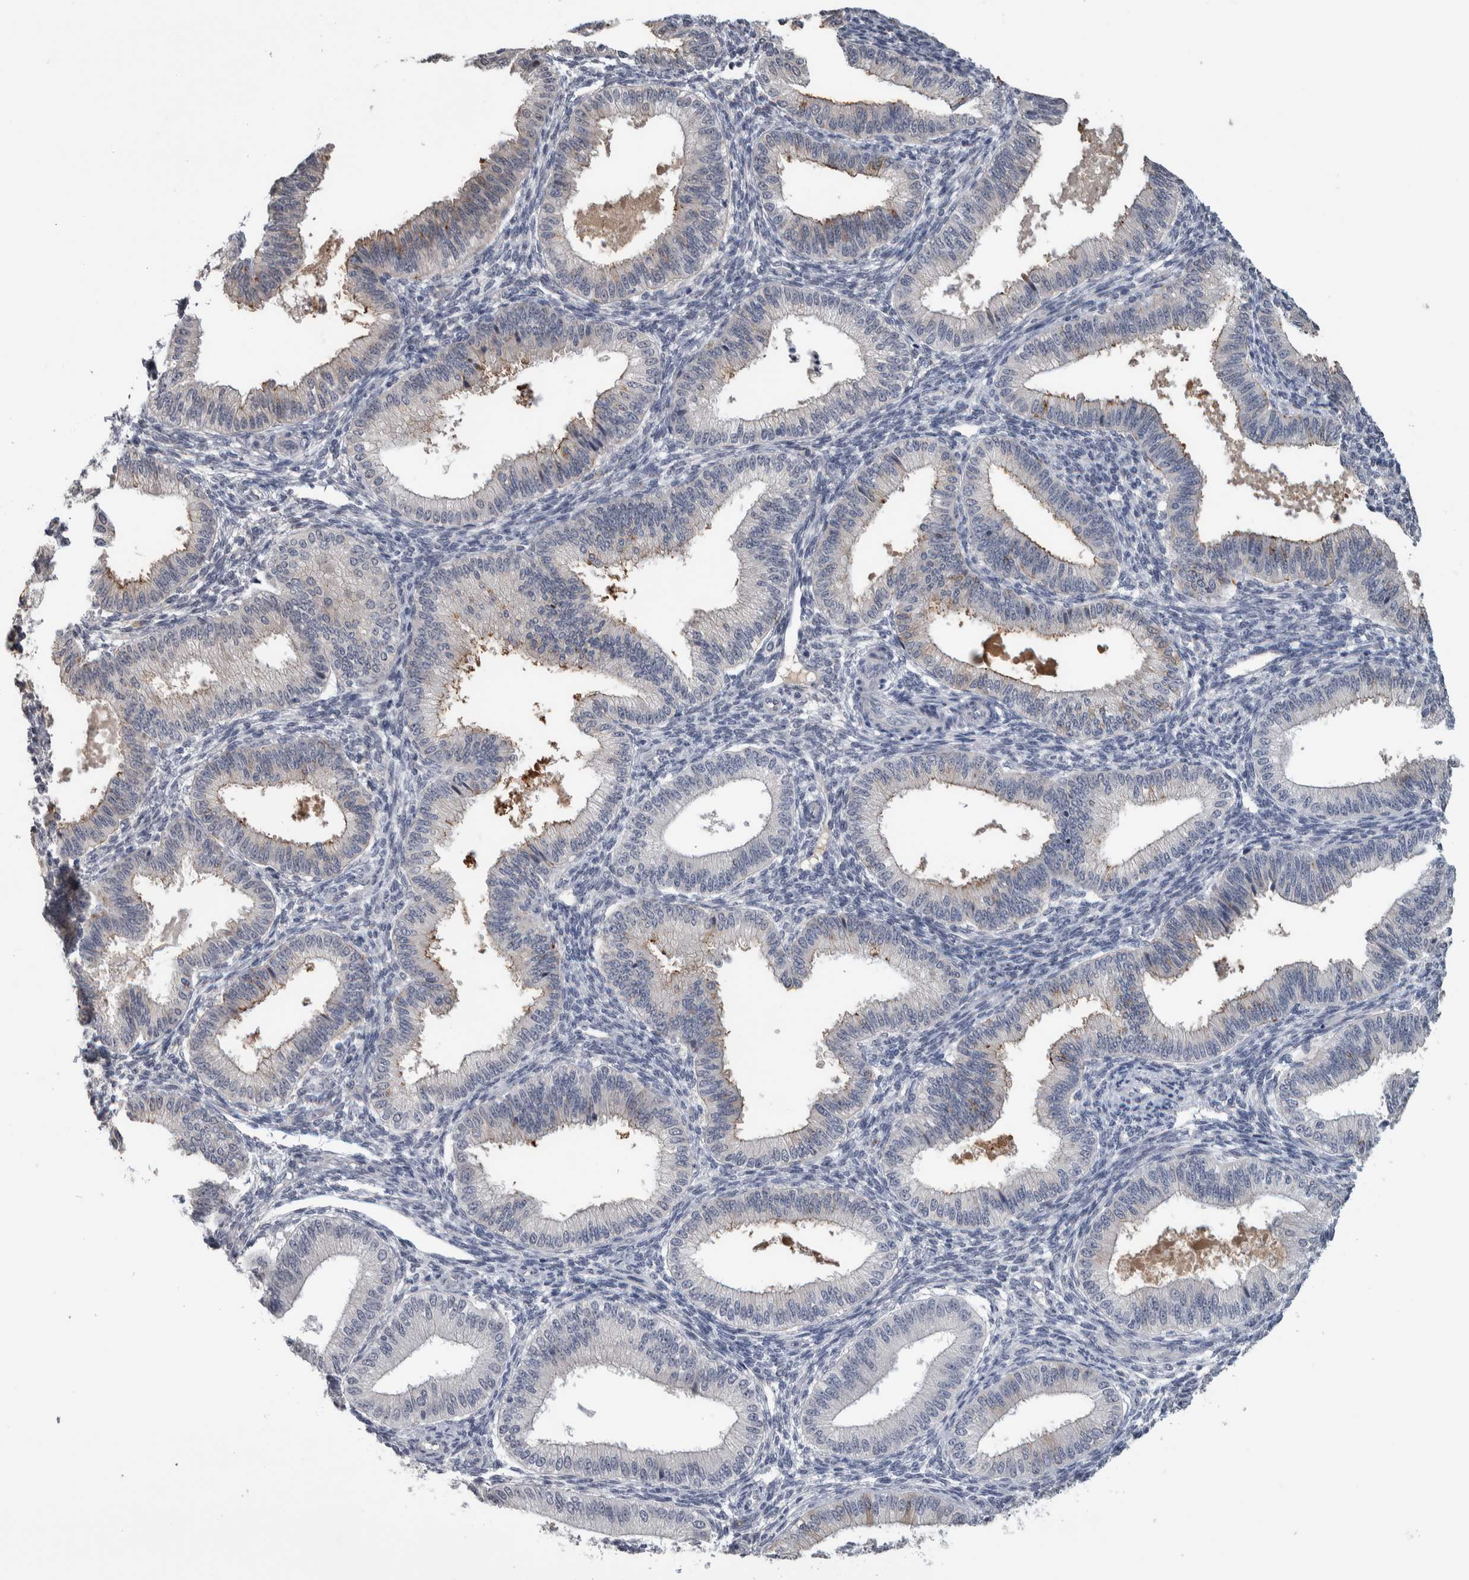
{"staining": {"intensity": "negative", "quantity": "none", "location": "none"}, "tissue": "endometrium", "cell_type": "Cells in endometrial stroma", "image_type": "normal", "snomed": [{"axis": "morphology", "description": "Normal tissue, NOS"}, {"axis": "topography", "description": "Endometrium"}], "caption": "High magnification brightfield microscopy of unremarkable endometrium stained with DAB (brown) and counterstained with hematoxylin (blue): cells in endometrial stroma show no significant staining.", "gene": "TMEM102", "patient": {"sex": "female", "age": 39}}